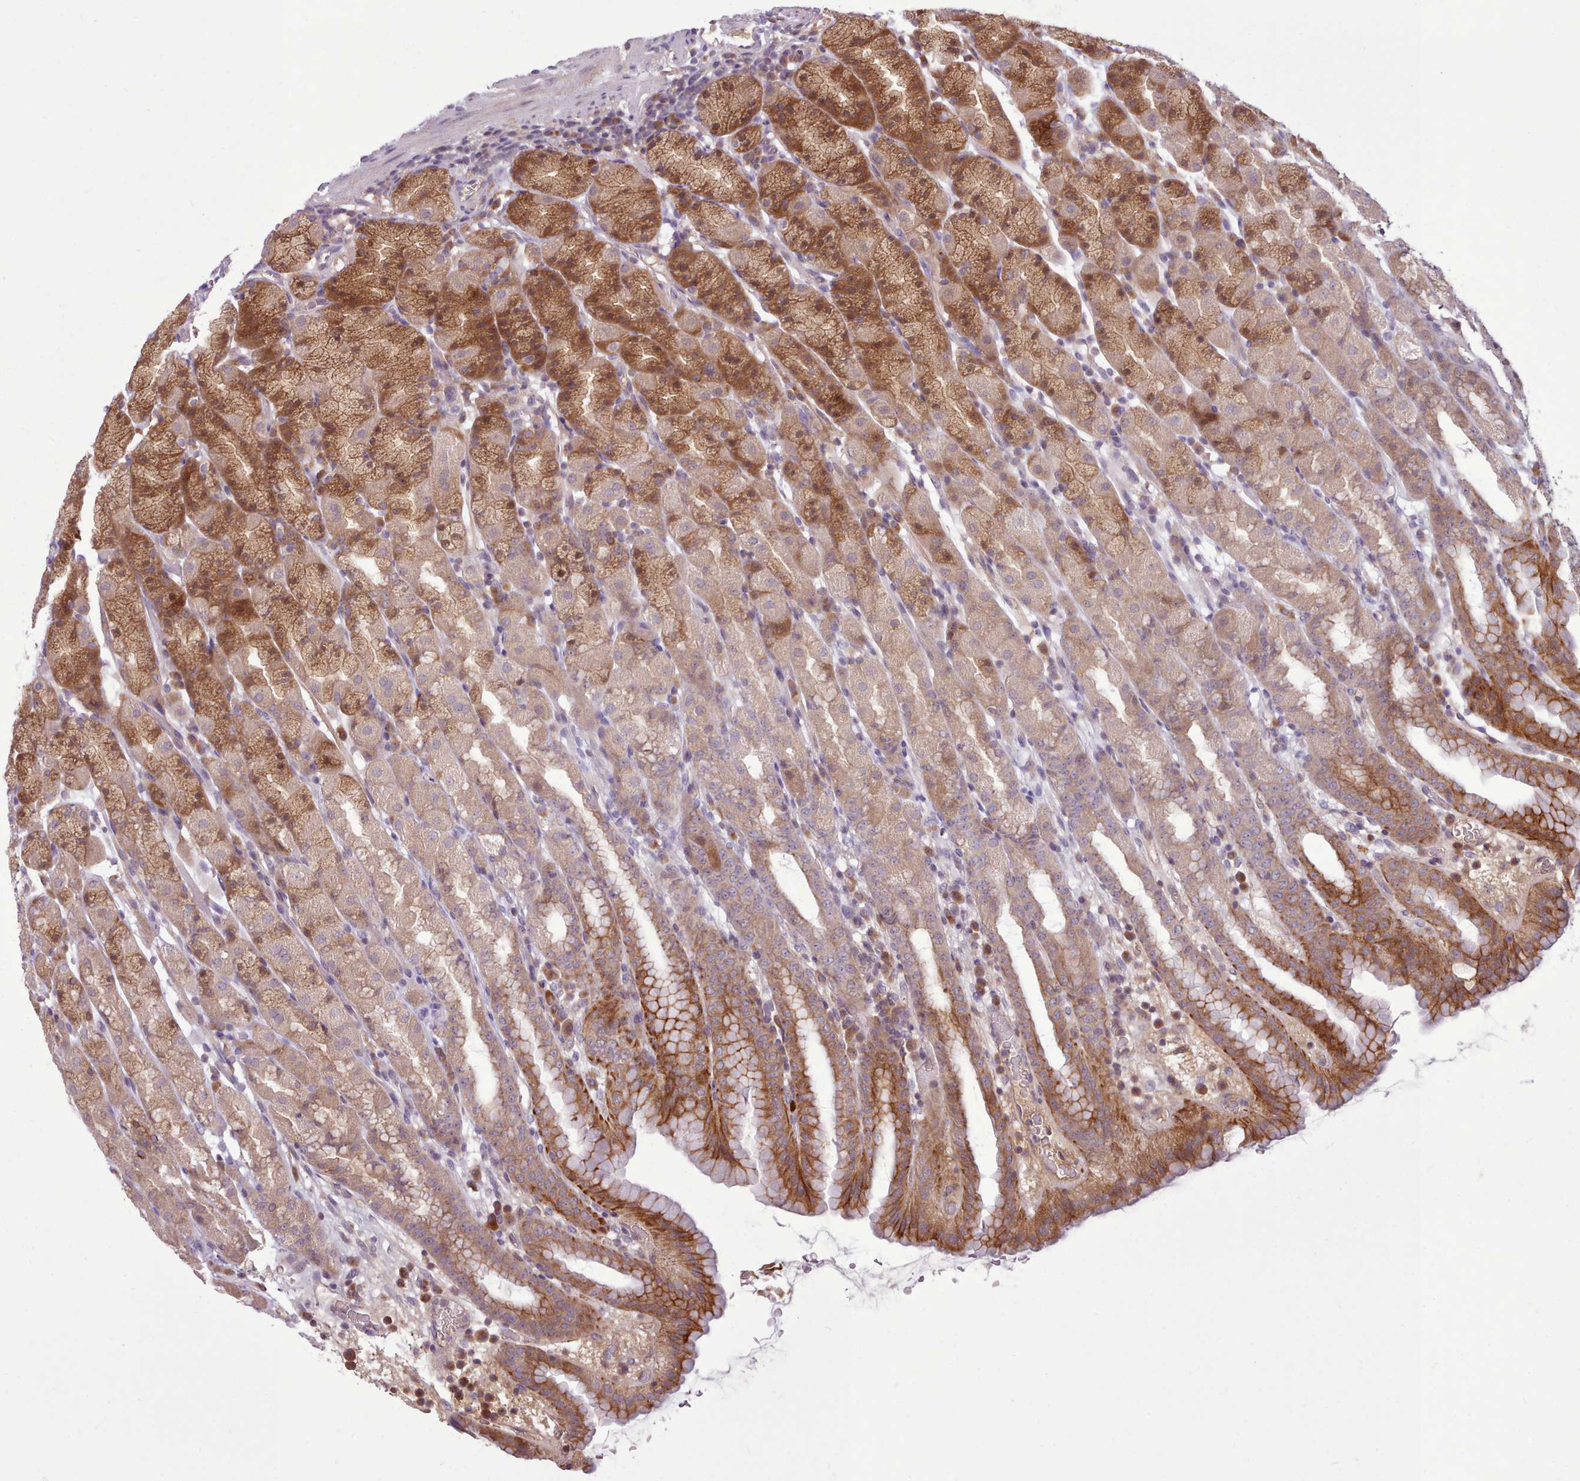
{"staining": {"intensity": "moderate", "quantity": "25%-75%", "location": "cytoplasmic/membranous,nuclear"}, "tissue": "stomach", "cell_type": "Glandular cells", "image_type": "normal", "snomed": [{"axis": "morphology", "description": "Normal tissue, NOS"}, {"axis": "topography", "description": "Stomach, upper"}], "caption": "Immunohistochemical staining of unremarkable stomach exhibits moderate cytoplasmic/membranous,nuclear protein staining in about 25%-75% of glandular cells. (brown staining indicates protein expression, while blue staining denotes nuclei).", "gene": "NMRK1", "patient": {"sex": "male", "age": 68}}